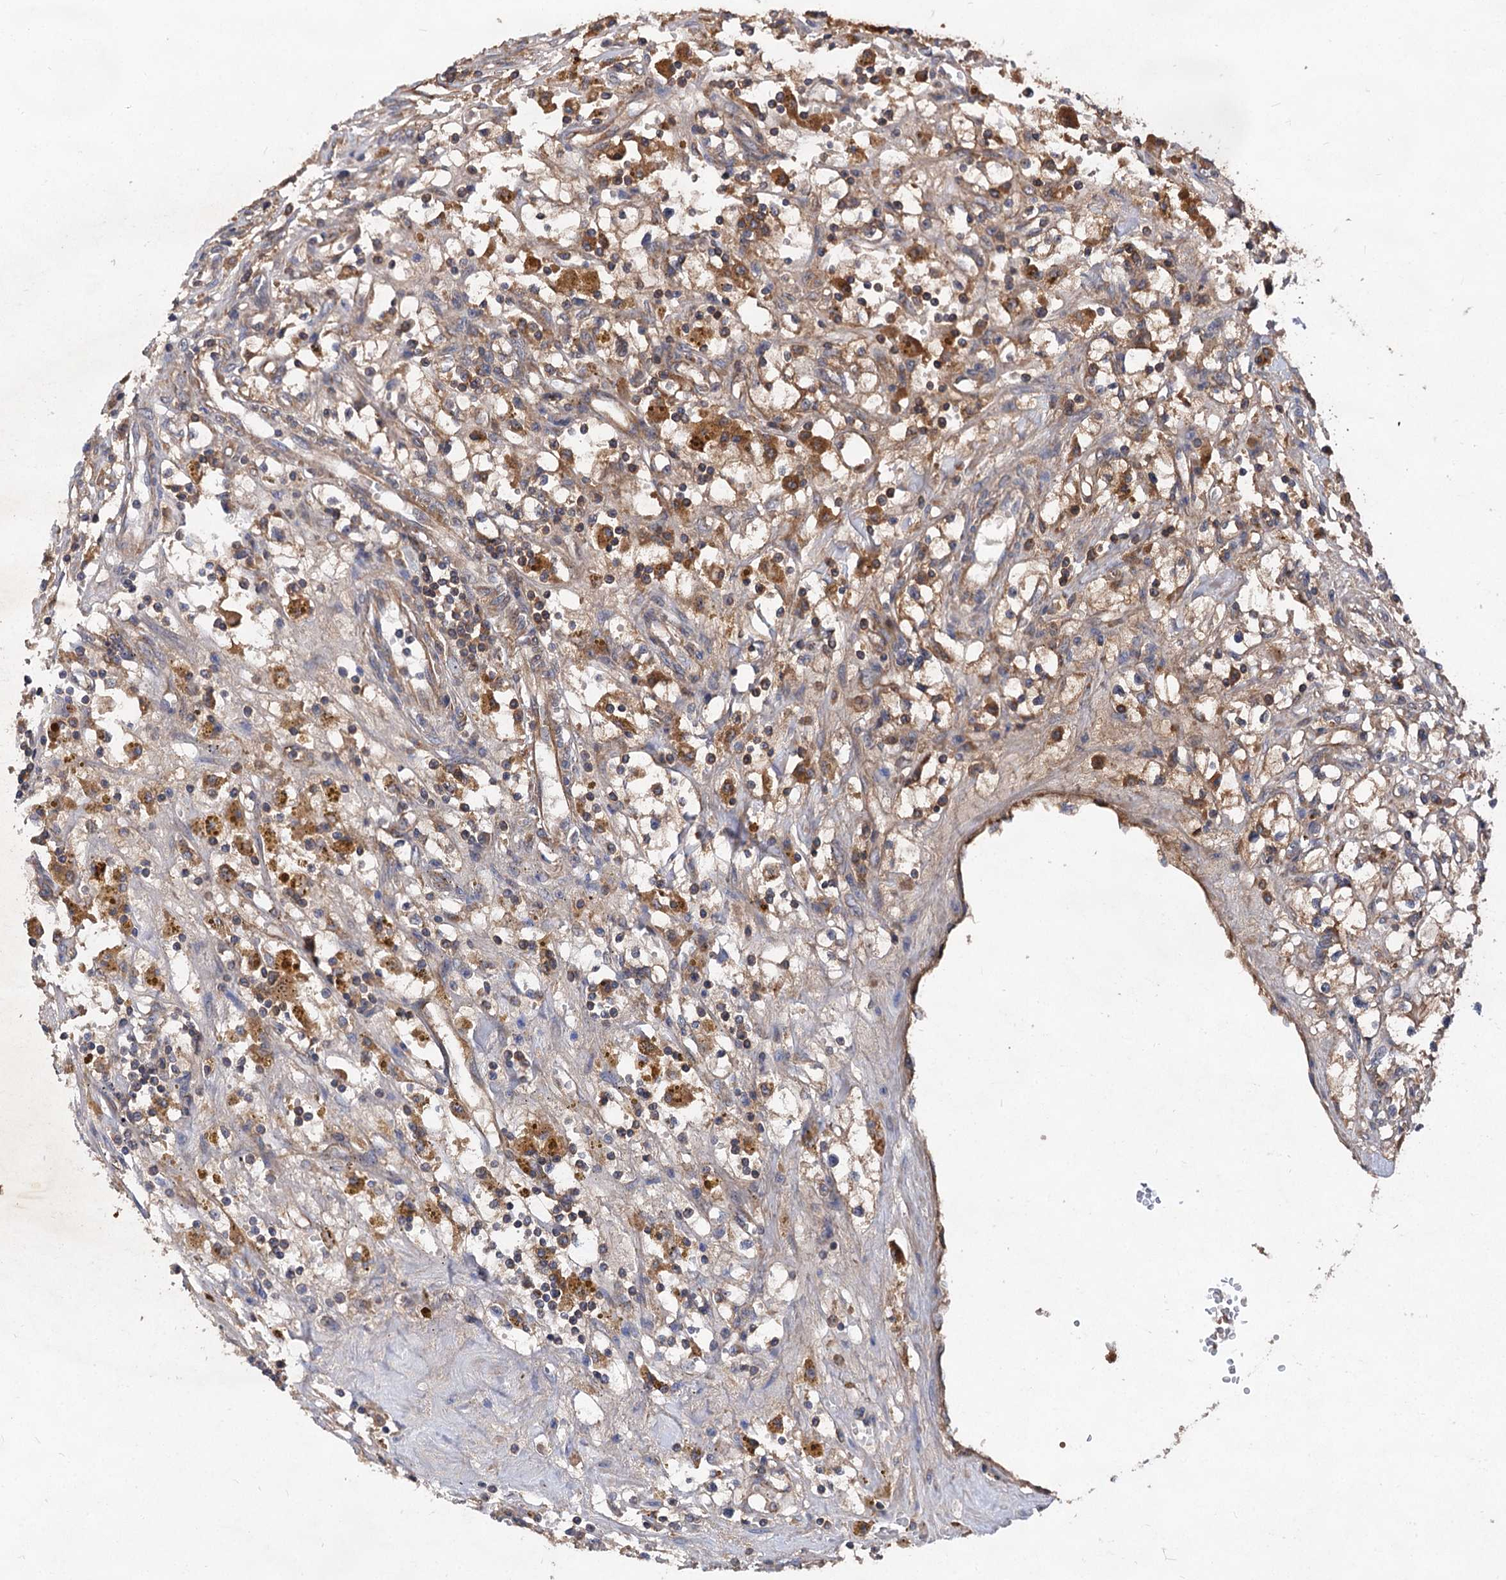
{"staining": {"intensity": "negative", "quantity": "none", "location": "none"}, "tissue": "renal cancer", "cell_type": "Tumor cells", "image_type": "cancer", "snomed": [{"axis": "morphology", "description": "Adenocarcinoma, NOS"}, {"axis": "topography", "description": "Kidney"}], "caption": "A high-resolution histopathology image shows immunohistochemistry staining of renal cancer (adenocarcinoma), which exhibits no significant positivity in tumor cells.", "gene": "TEX9", "patient": {"sex": "male", "age": 56}}